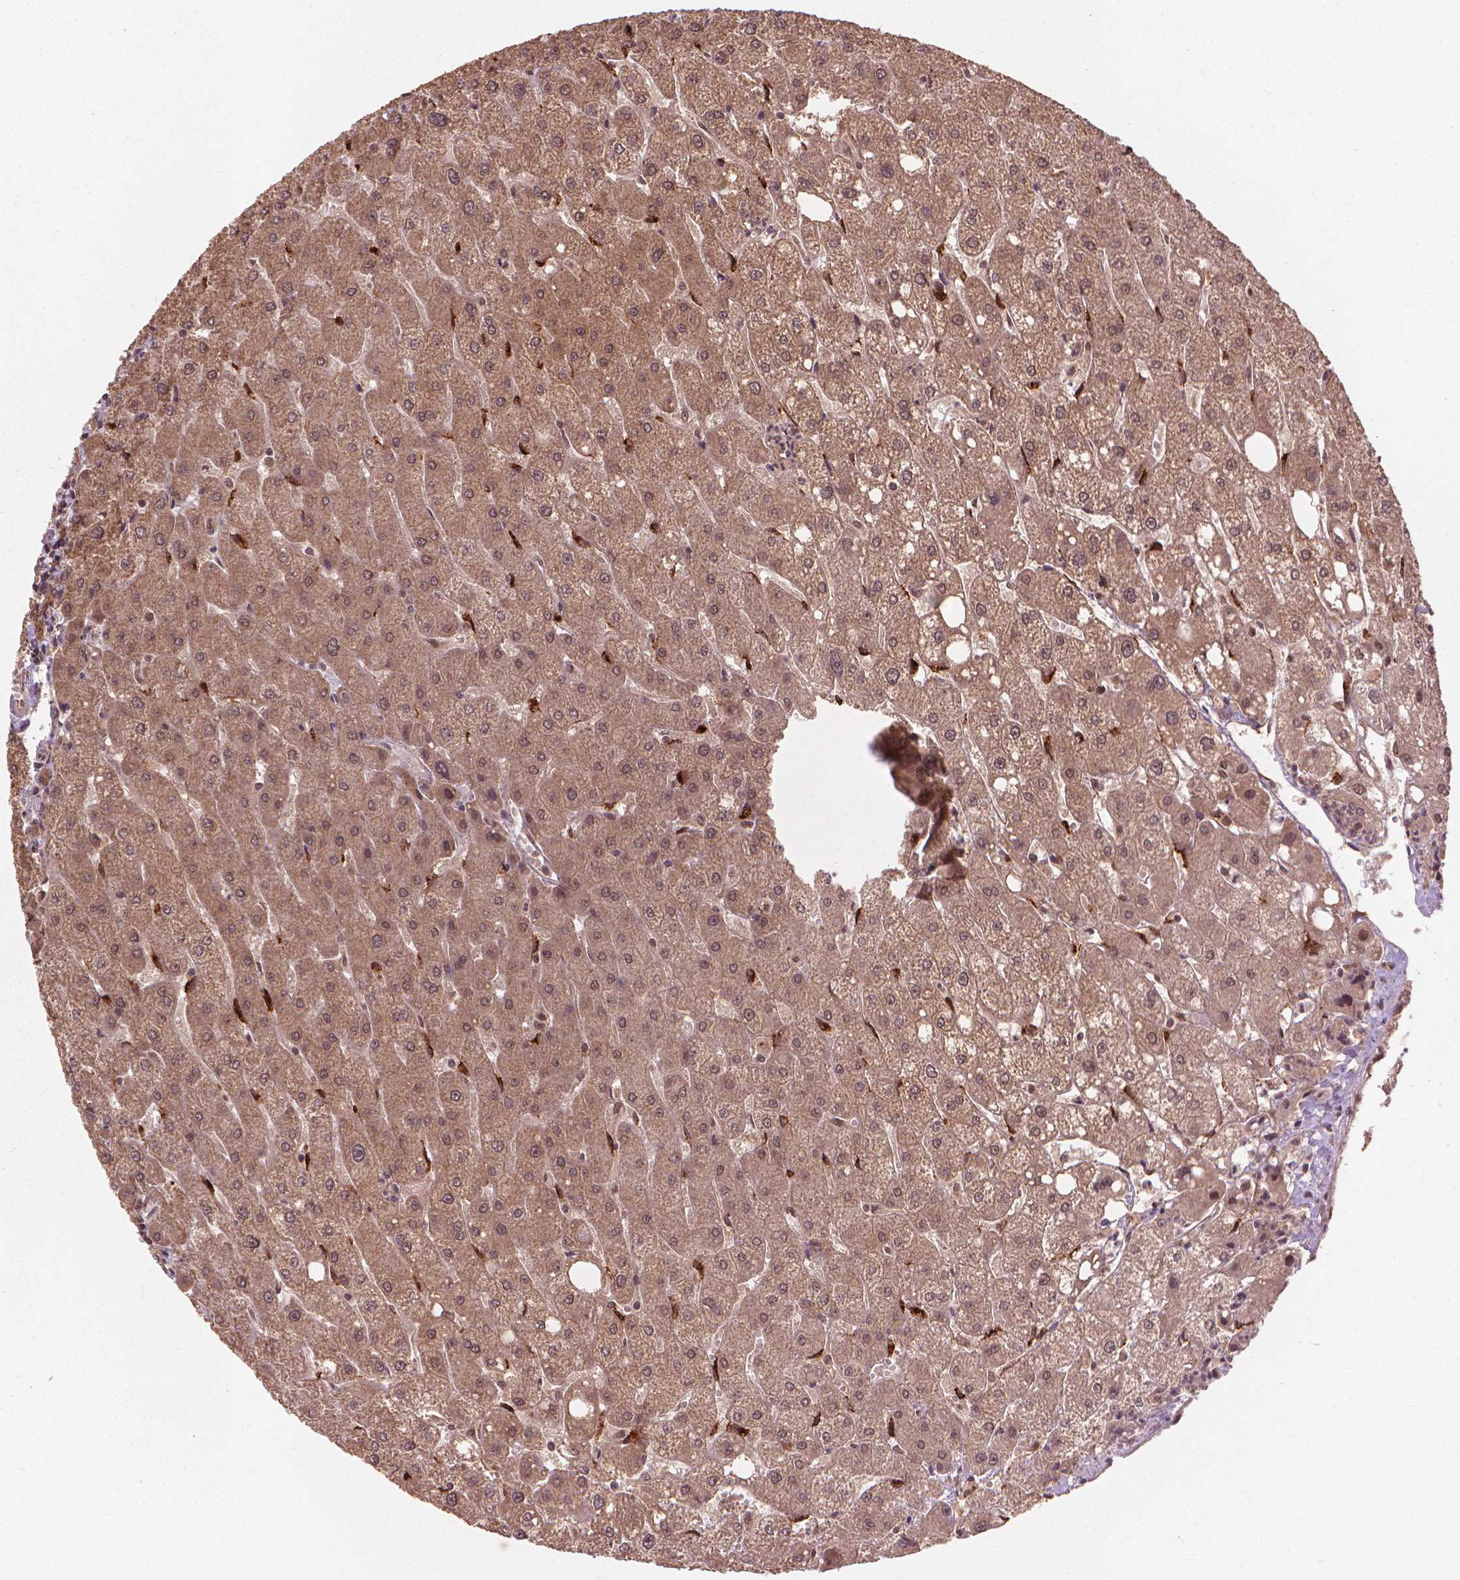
{"staining": {"intensity": "moderate", "quantity": ">75%", "location": "cytoplasmic/membranous"}, "tissue": "liver", "cell_type": "Cholangiocytes", "image_type": "normal", "snomed": [{"axis": "morphology", "description": "Normal tissue, NOS"}, {"axis": "topography", "description": "Liver"}], "caption": "This is a histology image of IHC staining of unremarkable liver, which shows moderate expression in the cytoplasmic/membranous of cholangiocytes.", "gene": "SSU72", "patient": {"sex": "male", "age": 67}}